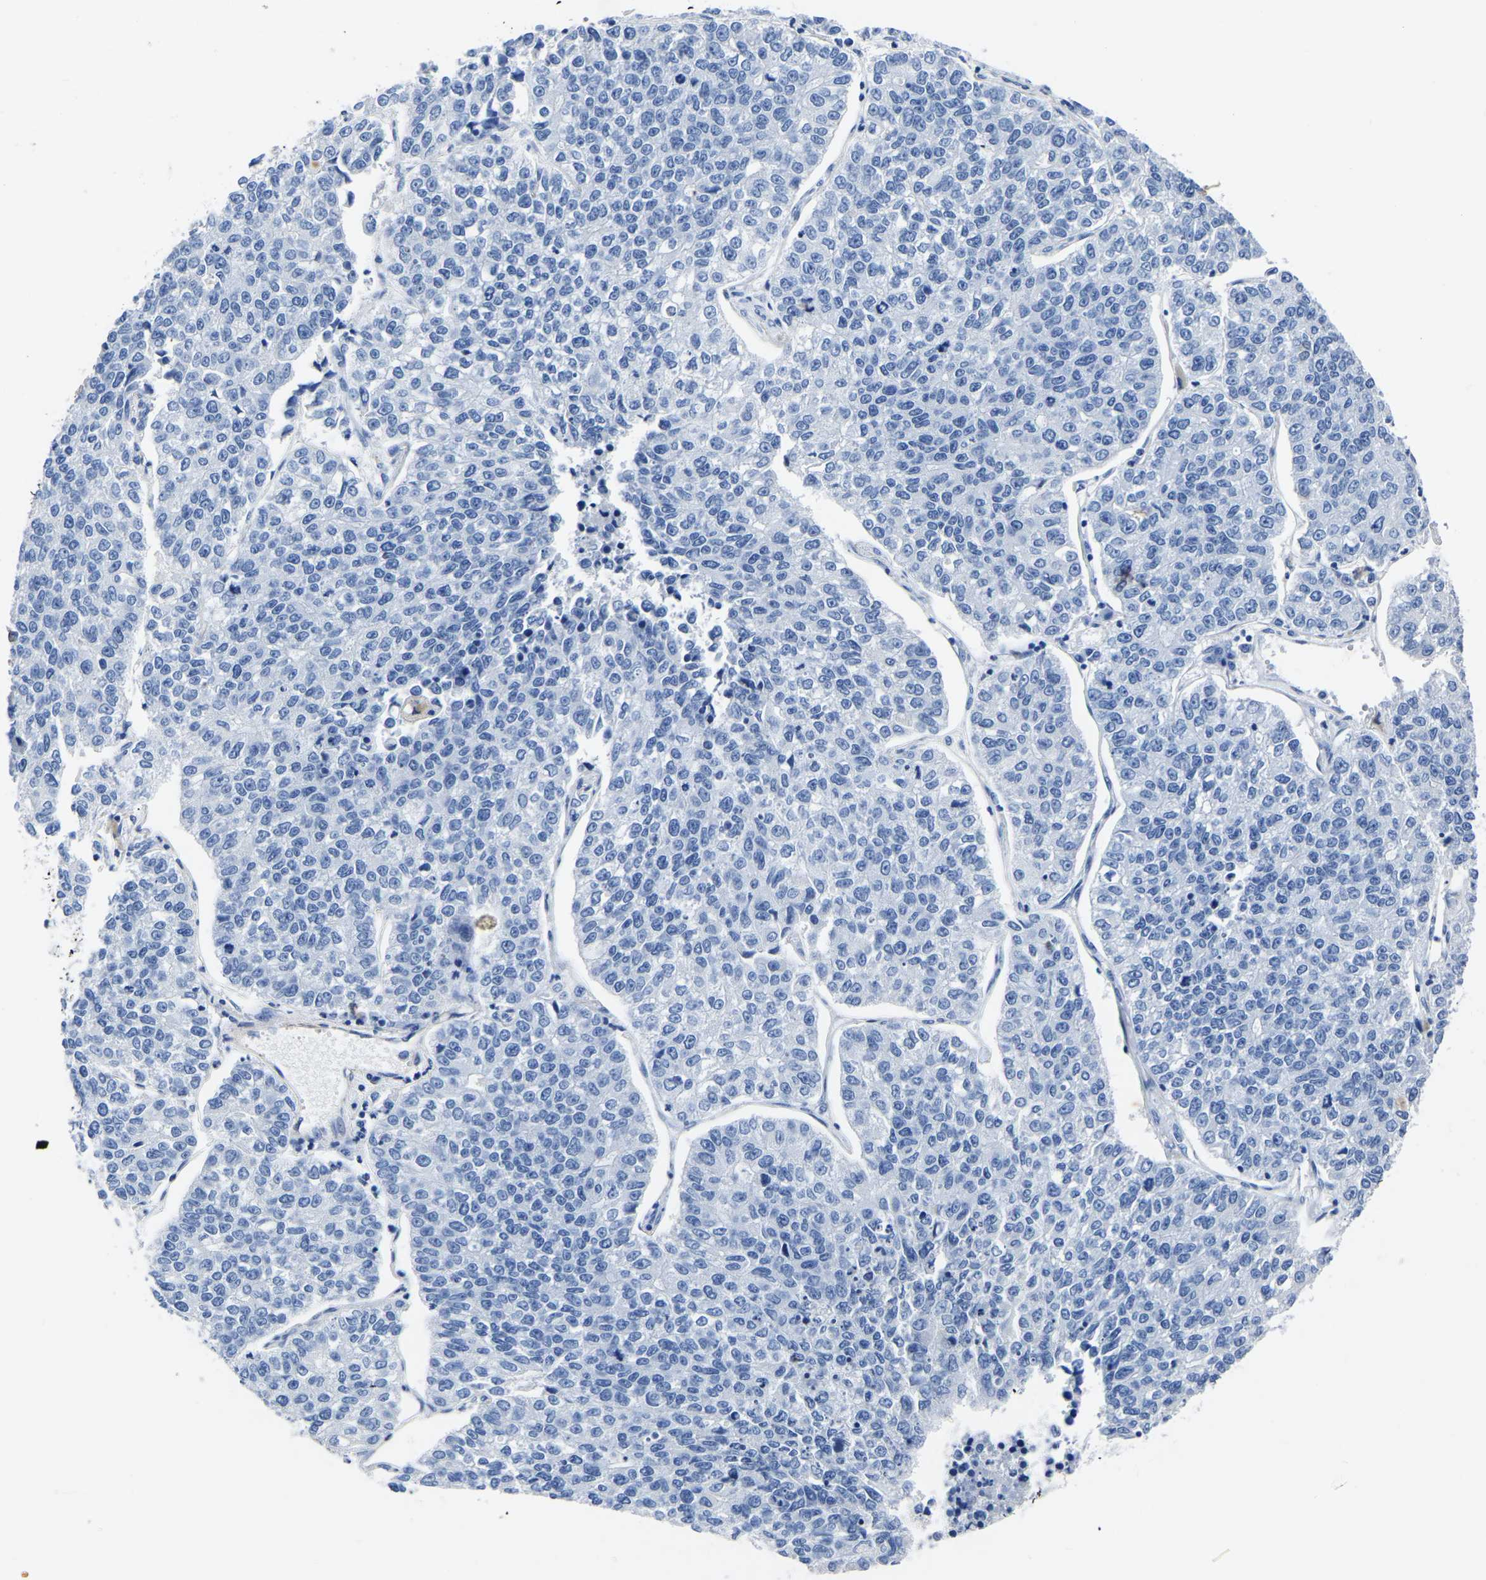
{"staining": {"intensity": "negative", "quantity": "none", "location": "none"}, "tissue": "lung cancer", "cell_type": "Tumor cells", "image_type": "cancer", "snomed": [{"axis": "morphology", "description": "Adenocarcinoma, NOS"}, {"axis": "topography", "description": "Lung"}], "caption": "Immunohistochemistry (IHC) image of neoplastic tissue: lung cancer stained with DAB shows no significant protein expression in tumor cells.", "gene": "SLC45A3", "patient": {"sex": "male", "age": 49}}